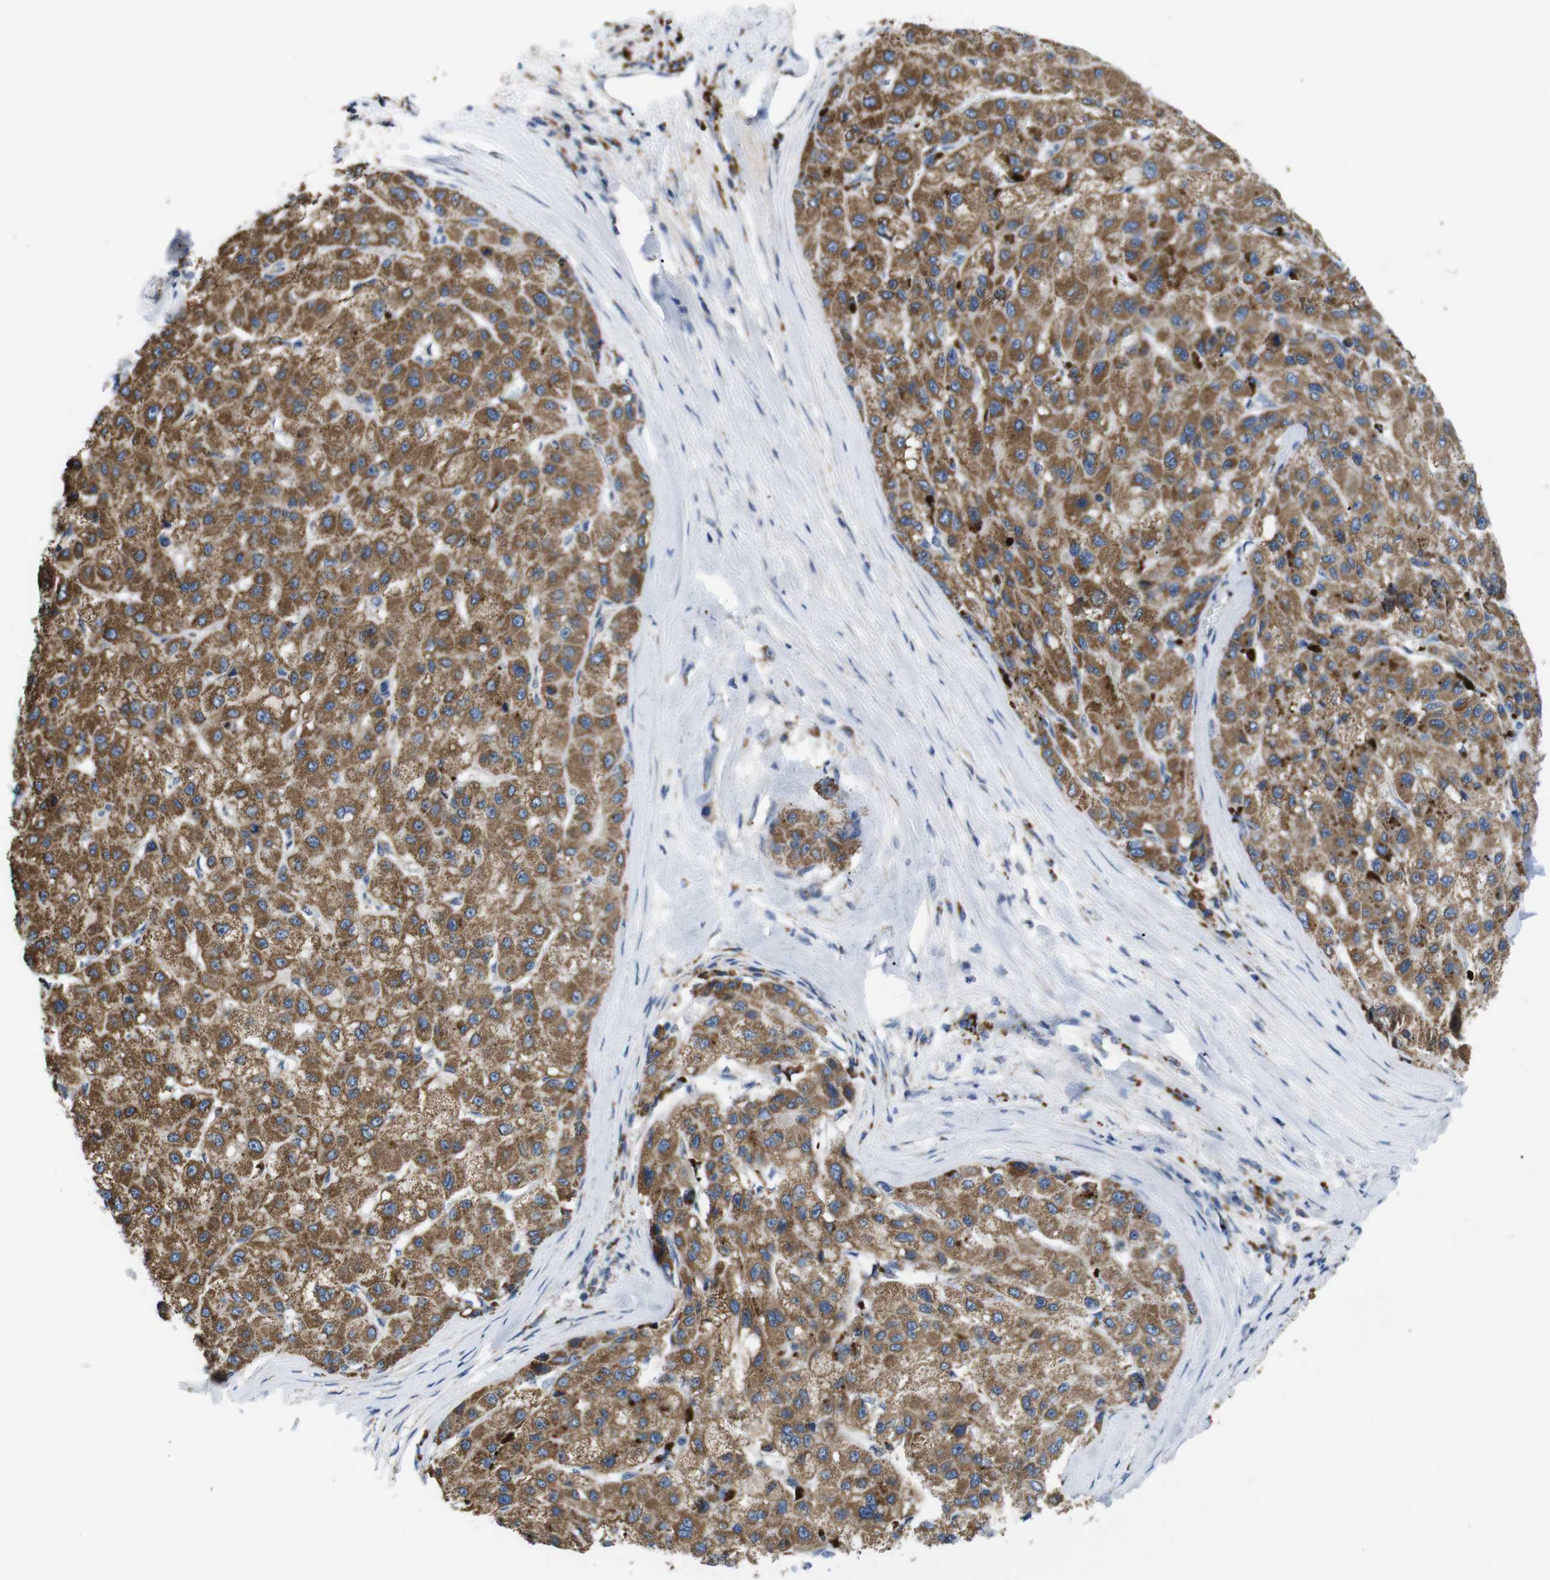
{"staining": {"intensity": "moderate", "quantity": ">75%", "location": "cytoplasmic/membranous"}, "tissue": "liver cancer", "cell_type": "Tumor cells", "image_type": "cancer", "snomed": [{"axis": "morphology", "description": "Carcinoma, Hepatocellular, NOS"}, {"axis": "topography", "description": "Liver"}], "caption": "A micrograph of liver cancer stained for a protein demonstrates moderate cytoplasmic/membranous brown staining in tumor cells.", "gene": "F2RL1", "patient": {"sex": "male", "age": 80}}